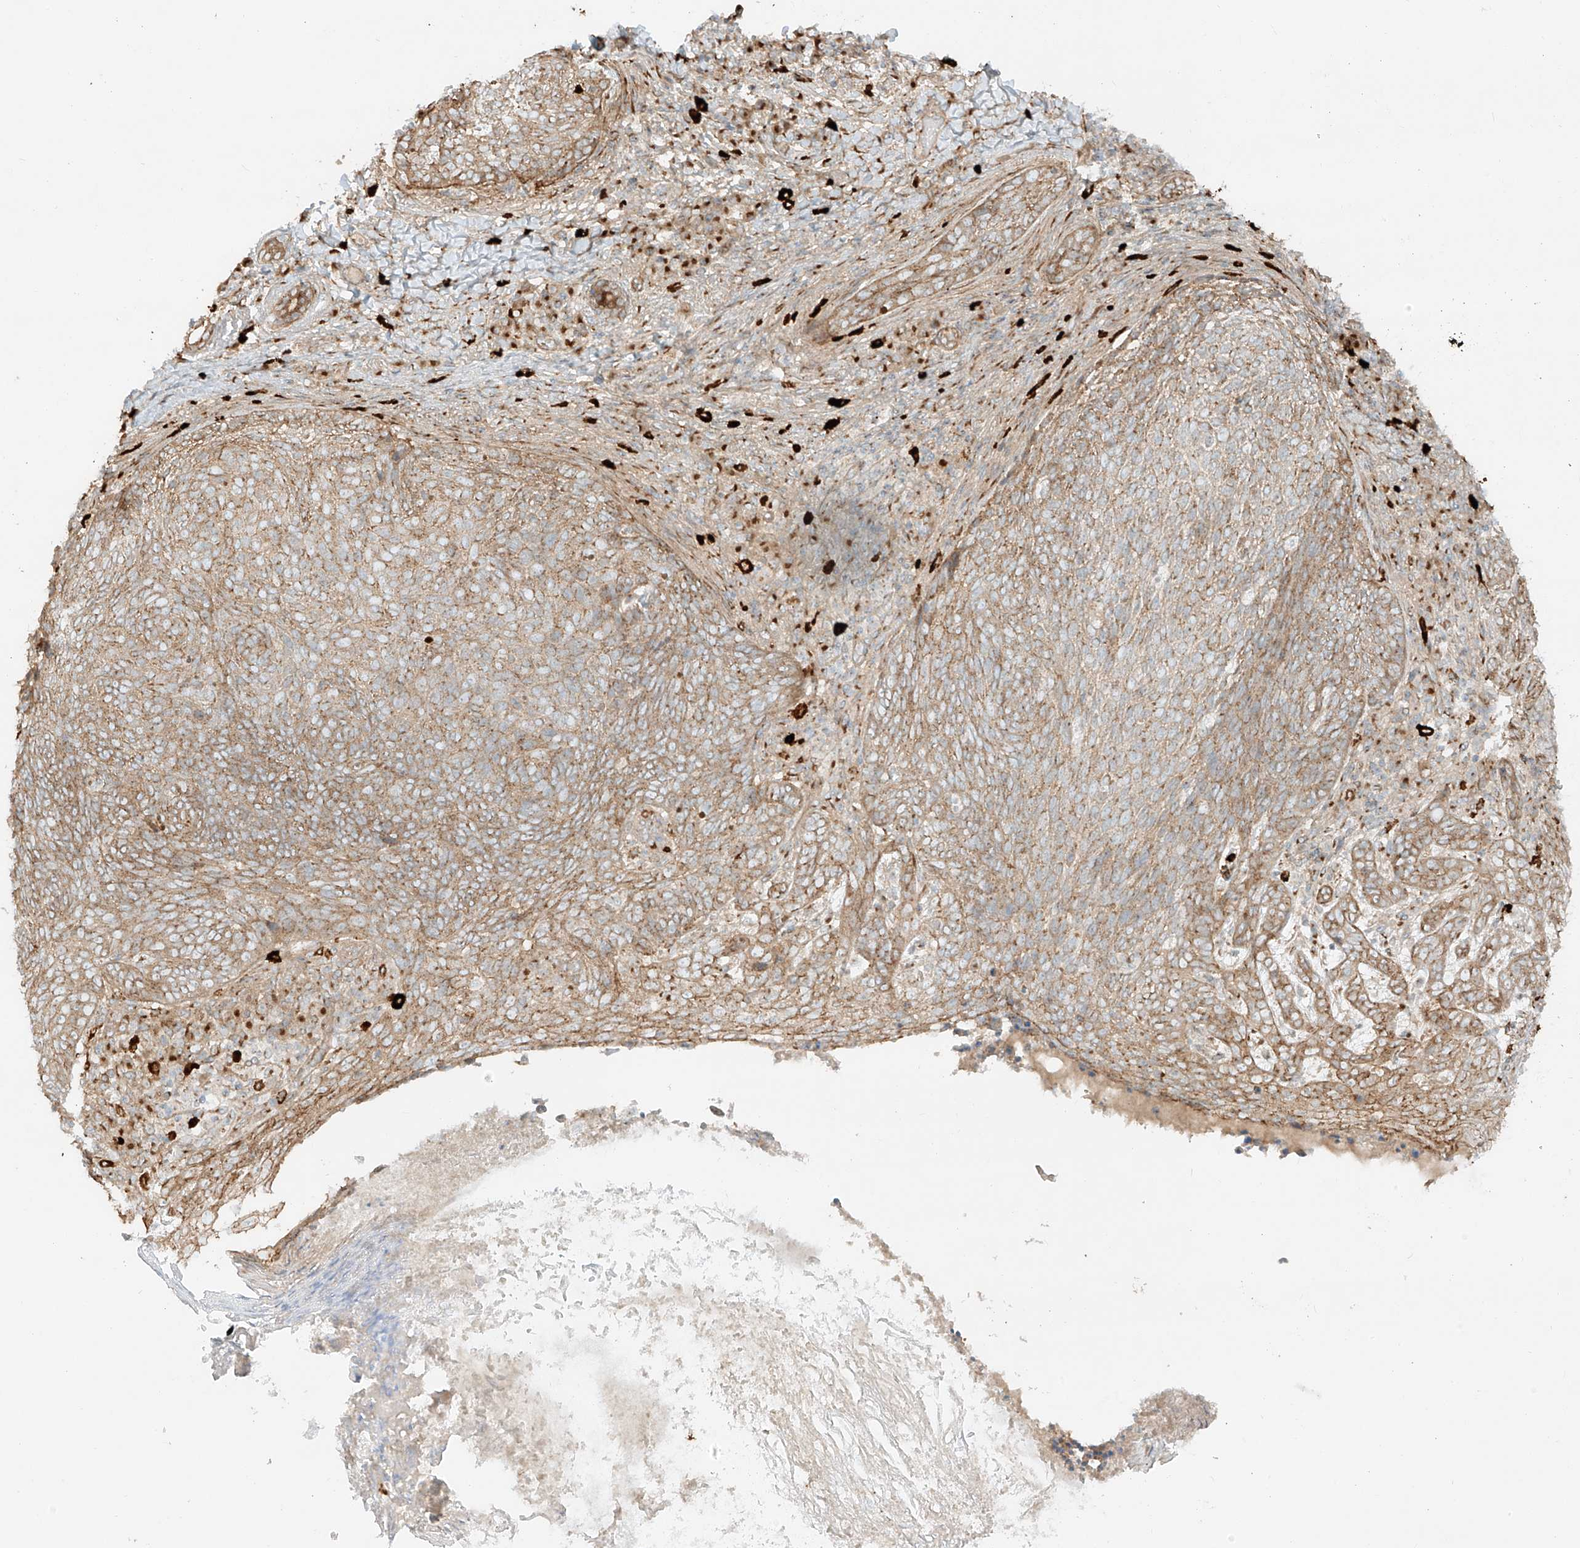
{"staining": {"intensity": "moderate", "quantity": ">75%", "location": "cytoplasmic/membranous"}, "tissue": "skin cancer", "cell_type": "Tumor cells", "image_type": "cancer", "snomed": [{"axis": "morphology", "description": "Basal cell carcinoma"}, {"axis": "topography", "description": "Skin"}], "caption": "Protein staining of skin cancer (basal cell carcinoma) tissue shows moderate cytoplasmic/membranous expression in about >75% of tumor cells.", "gene": "ZNF287", "patient": {"sex": "male", "age": 85}}